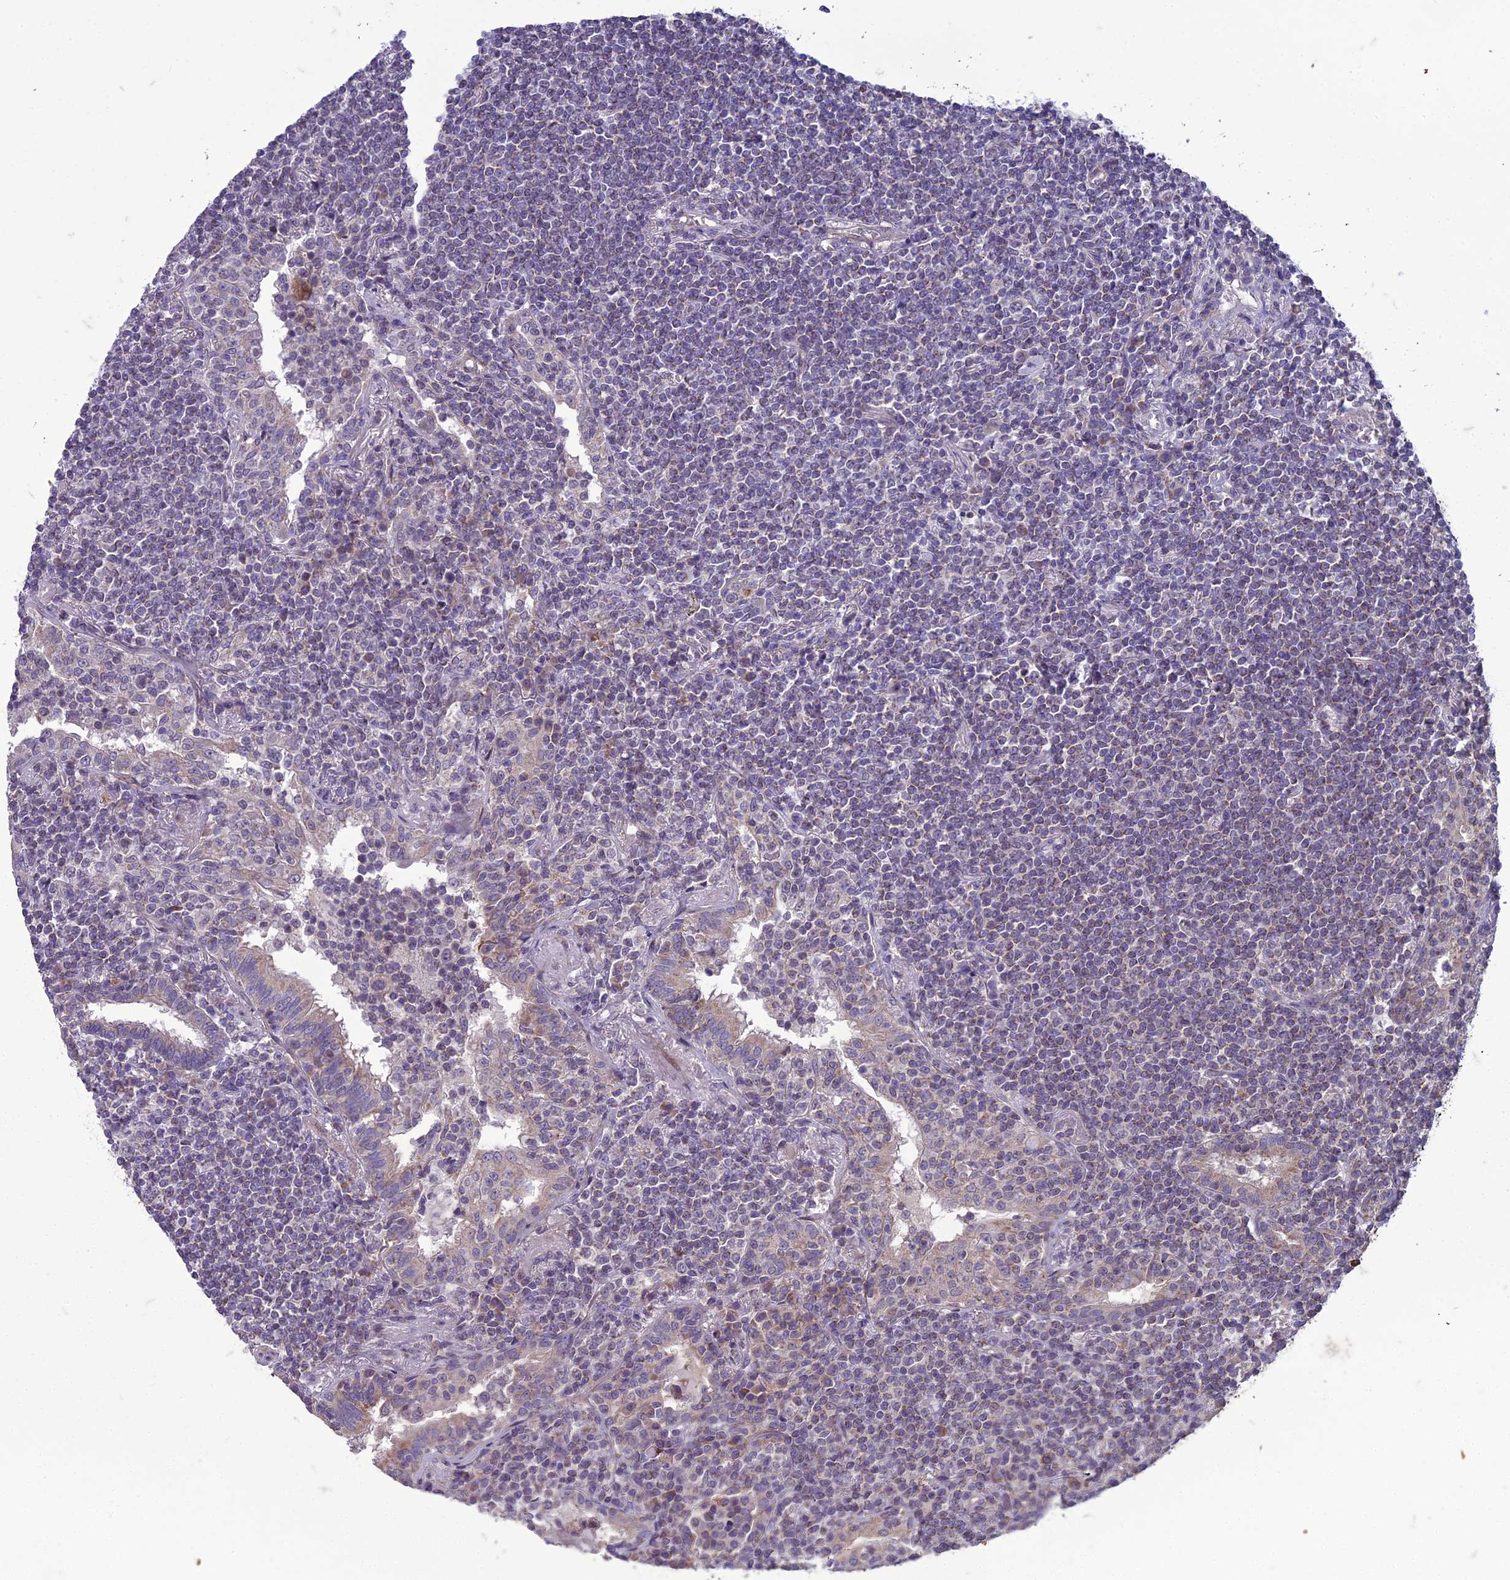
{"staining": {"intensity": "negative", "quantity": "none", "location": "none"}, "tissue": "lymphoma", "cell_type": "Tumor cells", "image_type": "cancer", "snomed": [{"axis": "morphology", "description": "Malignant lymphoma, non-Hodgkin's type, Low grade"}, {"axis": "topography", "description": "Lung"}], "caption": "A photomicrograph of malignant lymphoma, non-Hodgkin's type (low-grade) stained for a protein reveals no brown staining in tumor cells.", "gene": "DUS2", "patient": {"sex": "female", "age": 71}}